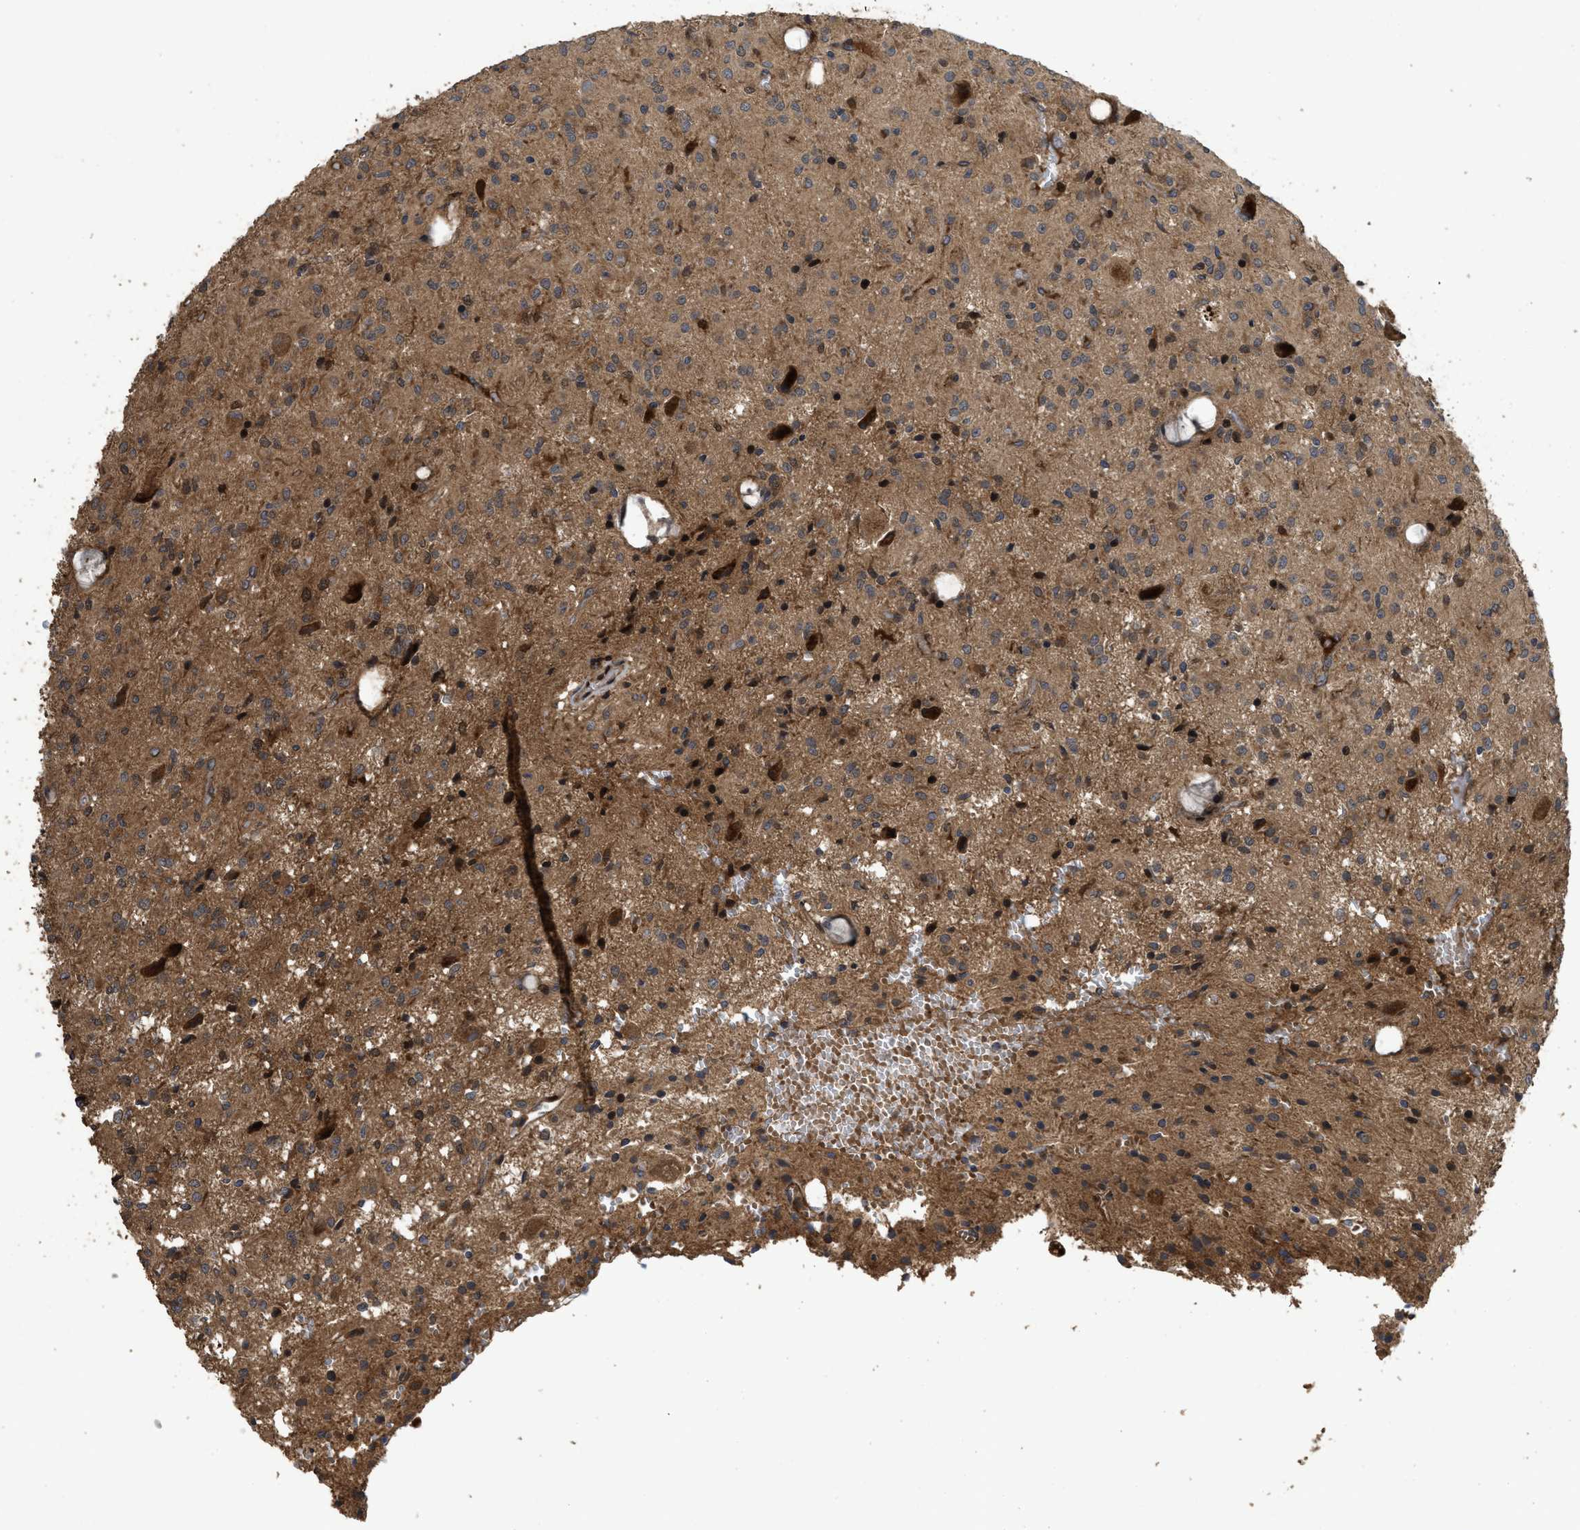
{"staining": {"intensity": "moderate", "quantity": ">75%", "location": "cytoplasmic/membranous"}, "tissue": "glioma", "cell_type": "Tumor cells", "image_type": "cancer", "snomed": [{"axis": "morphology", "description": "Glioma, malignant, High grade"}, {"axis": "topography", "description": "Brain"}], "caption": "The image reveals staining of glioma, revealing moderate cytoplasmic/membranous protein expression (brown color) within tumor cells. (DAB (3,3'-diaminobenzidine) IHC with brightfield microscopy, high magnification).", "gene": "CBR3", "patient": {"sex": "female", "age": 59}}